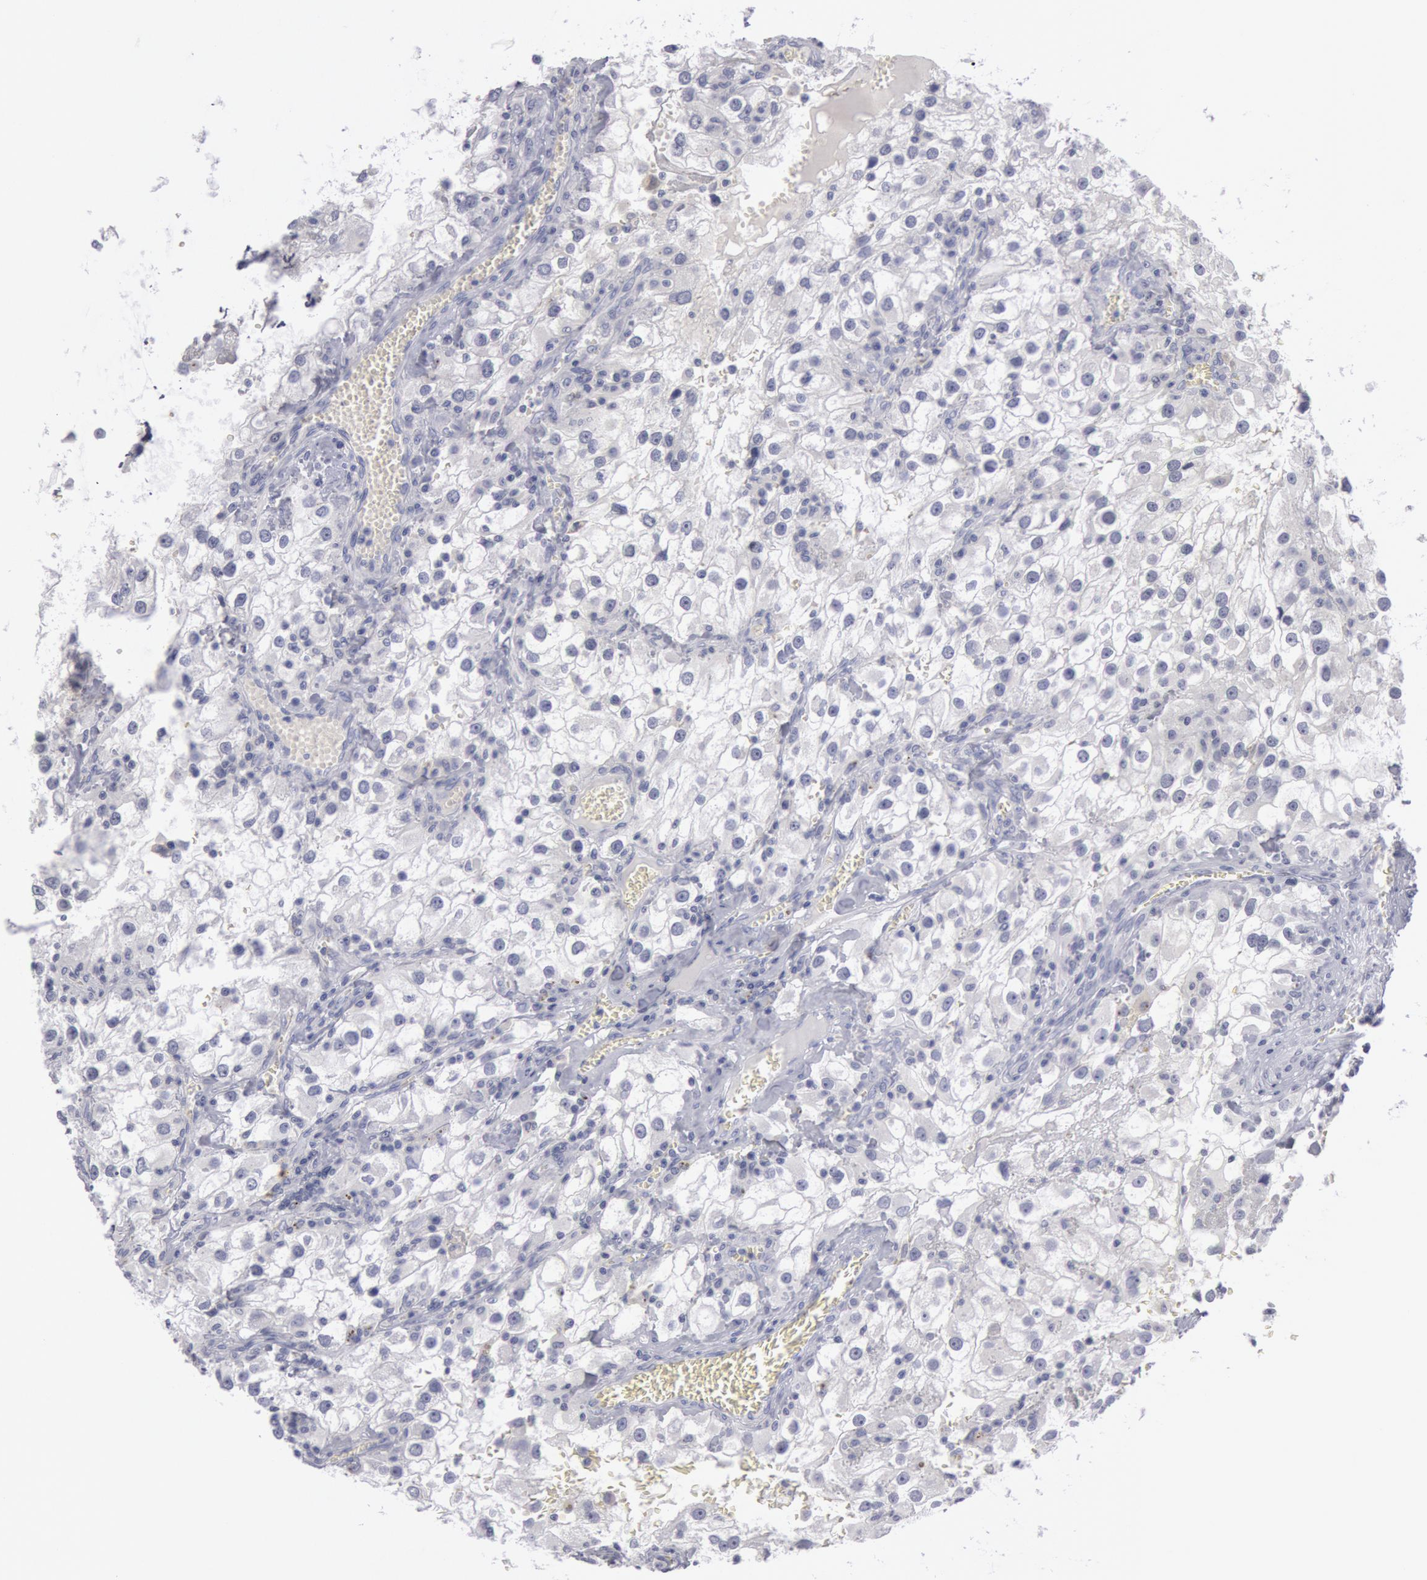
{"staining": {"intensity": "negative", "quantity": "none", "location": "none"}, "tissue": "renal cancer", "cell_type": "Tumor cells", "image_type": "cancer", "snomed": [{"axis": "morphology", "description": "Adenocarcinoma, NOS"}, {"axis": "topography", "description": "Kidney"}], "caption": "Micrograph shows no protein expression in tumor cells of adenocarcinoma (renal) tissue.", "gene": "KRT16", "patient": {"sex": "female", "age": 52}}